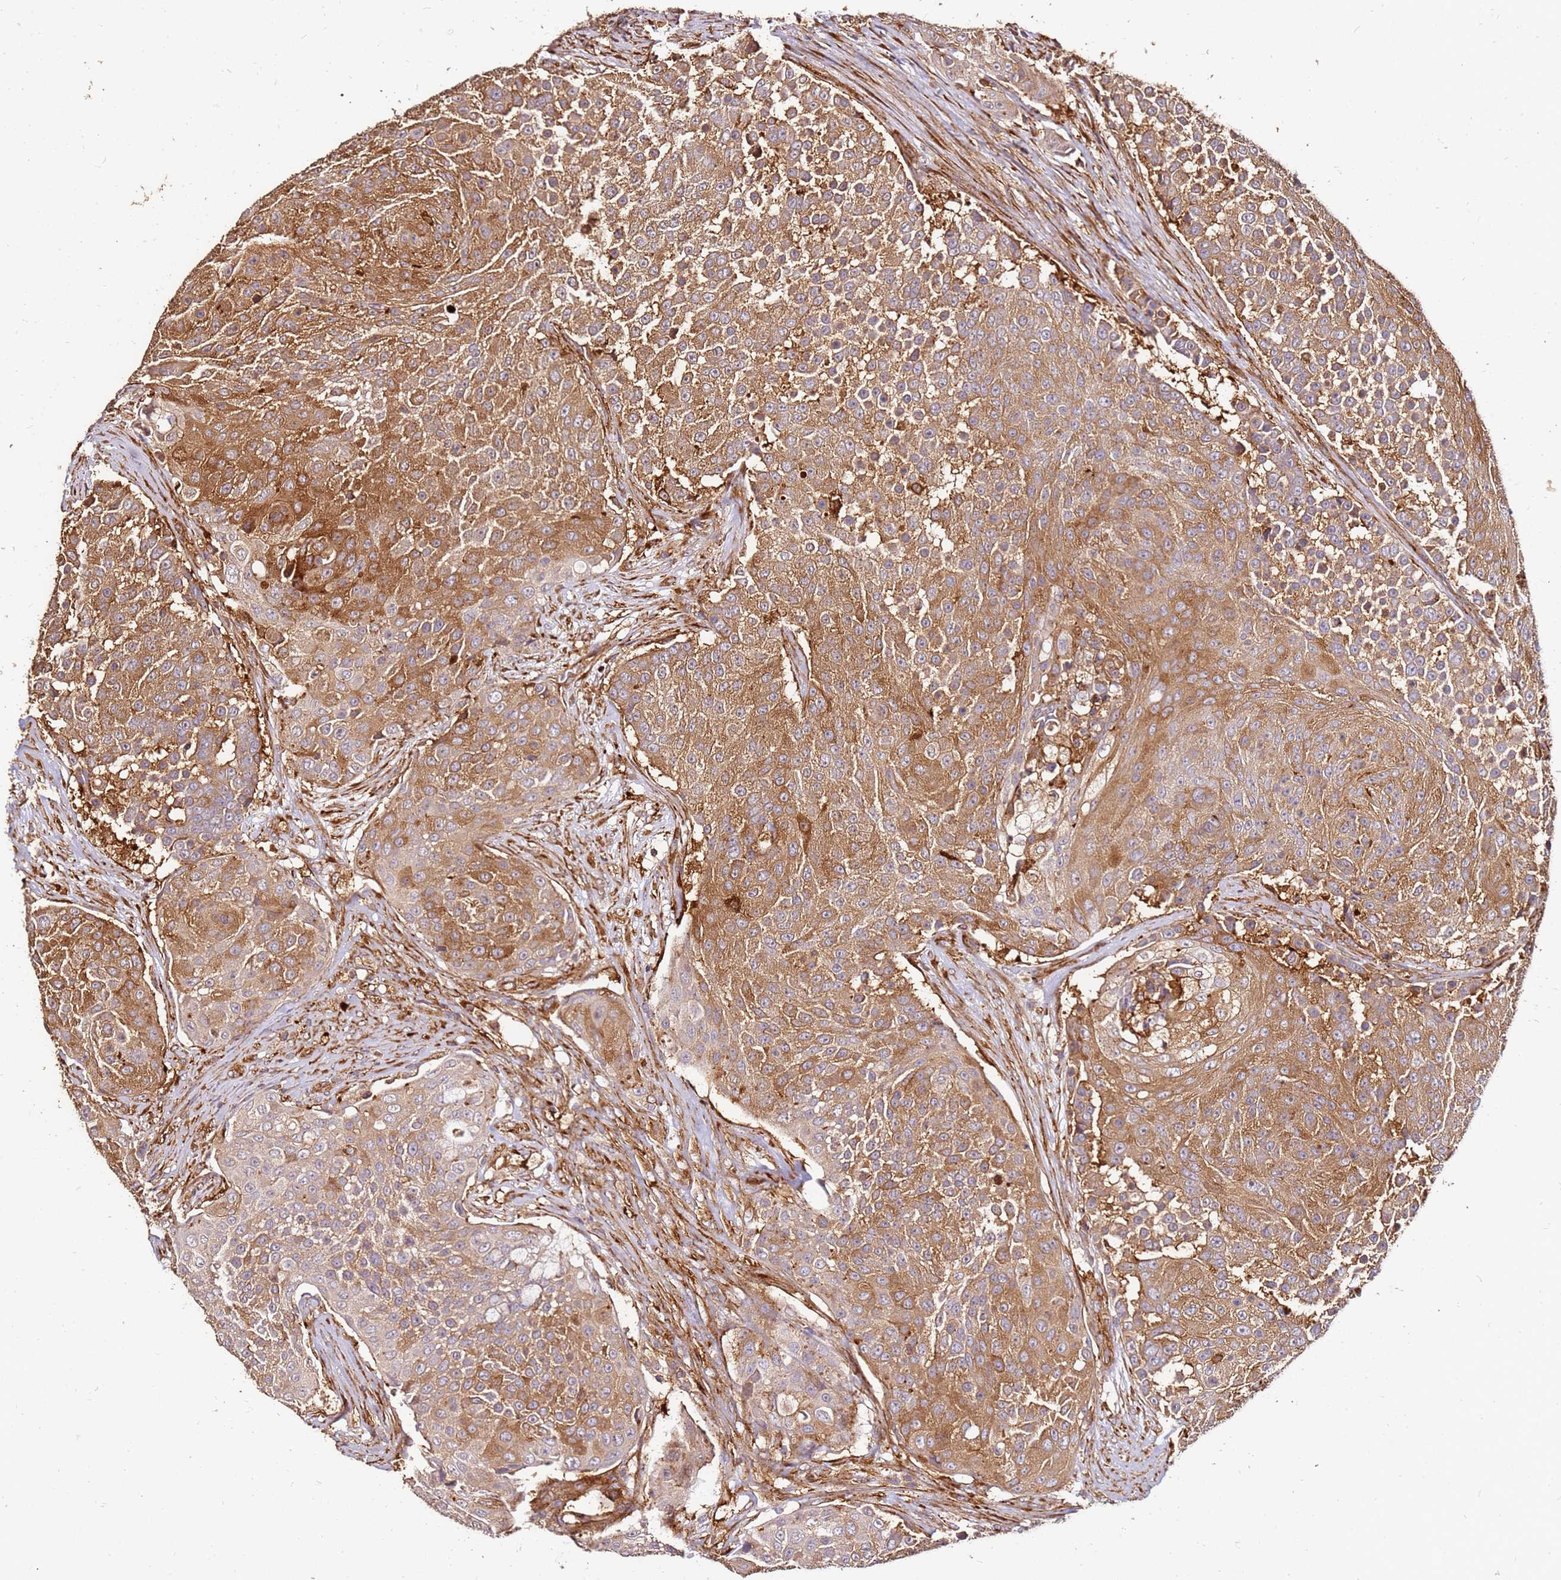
{"staining": {"intensity": "moderate", "quantity": ">75%", "location": "cytoplasmic/membranous"}, "tissue": "urothelial cancer", "cell_type": "Tumor cells", "image_type": "cancer", "snomed": [{"axis": "morphology", "description": "Urothelial carcinoma, High grade"}, {"axis": "topography", "description": "Urinary bladder"}], "caption": "Urothelial carcinoma (high-grade) stained with a brown dye demonstrates moderate cytoplasmic/membranous positive expression in approximately >75% of tumor cells.", "gene": "DVL3", "patient": {"sex": "female", "age": 63}}